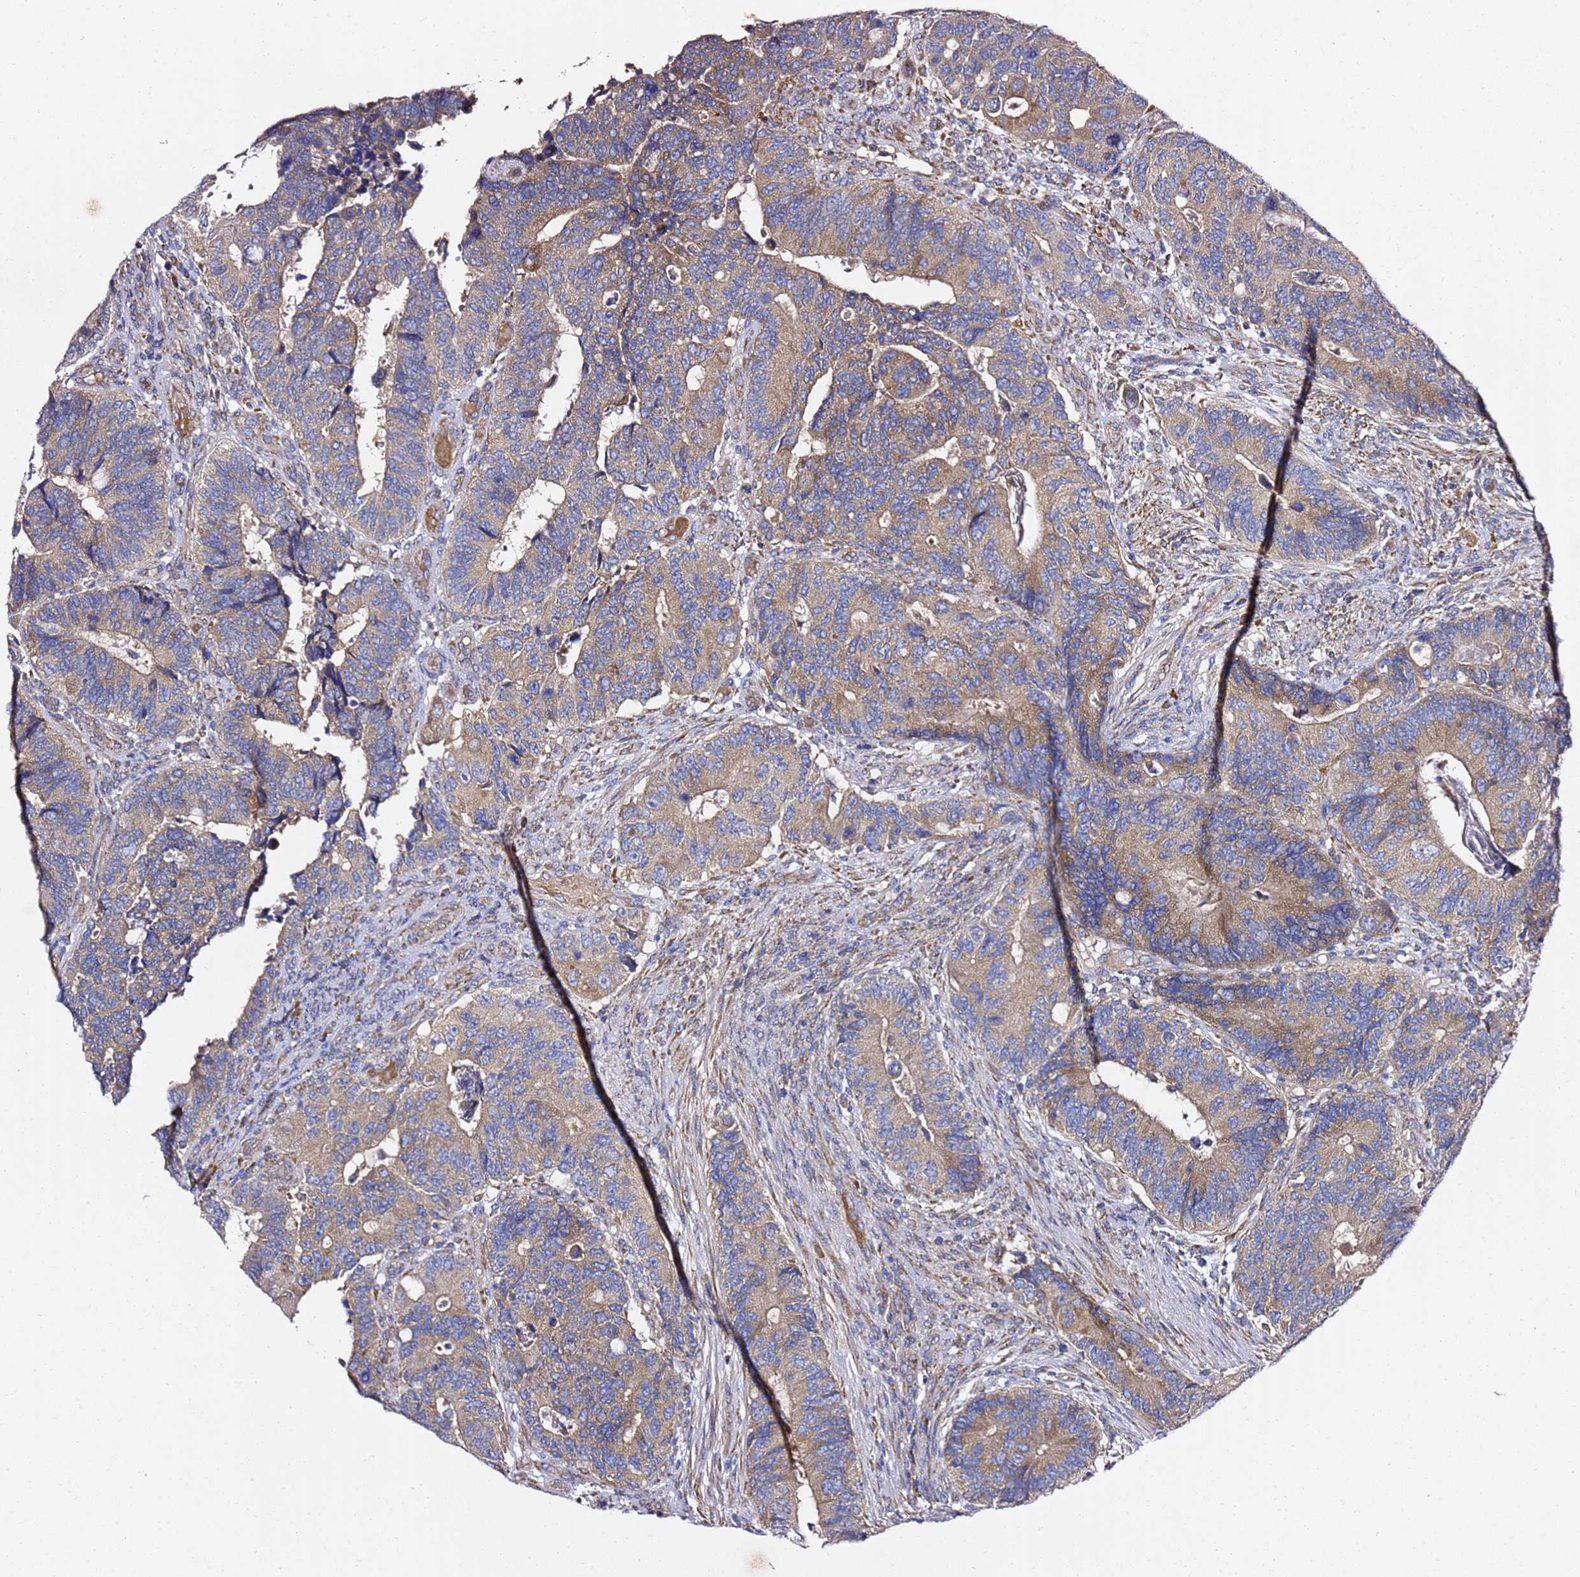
{"staining": {"intensity": "weak", "quantity": "25%-75%", "location": "cytoplasmic/membranous"}, "tissue": "colorectal cancer", "cell_type": "Tumor cells", "image_type": "cancer", "snomed": [{"axis": "morphology", "description": "Adenocarcinoma, NOS"}, {"axis": "topography", "description": "Colon"}], "caption": "Immunohistochemistry (IHC) histopathology image of colorectal cancer (adenocarcinoma) stained for a protein (brown), which displays low levels of weak cytoplasmic/membranous expression in approximately 25%-75% of tumor cells.", "gene": "C19orf12", "patient": {"sex": "male", "age": 87}}